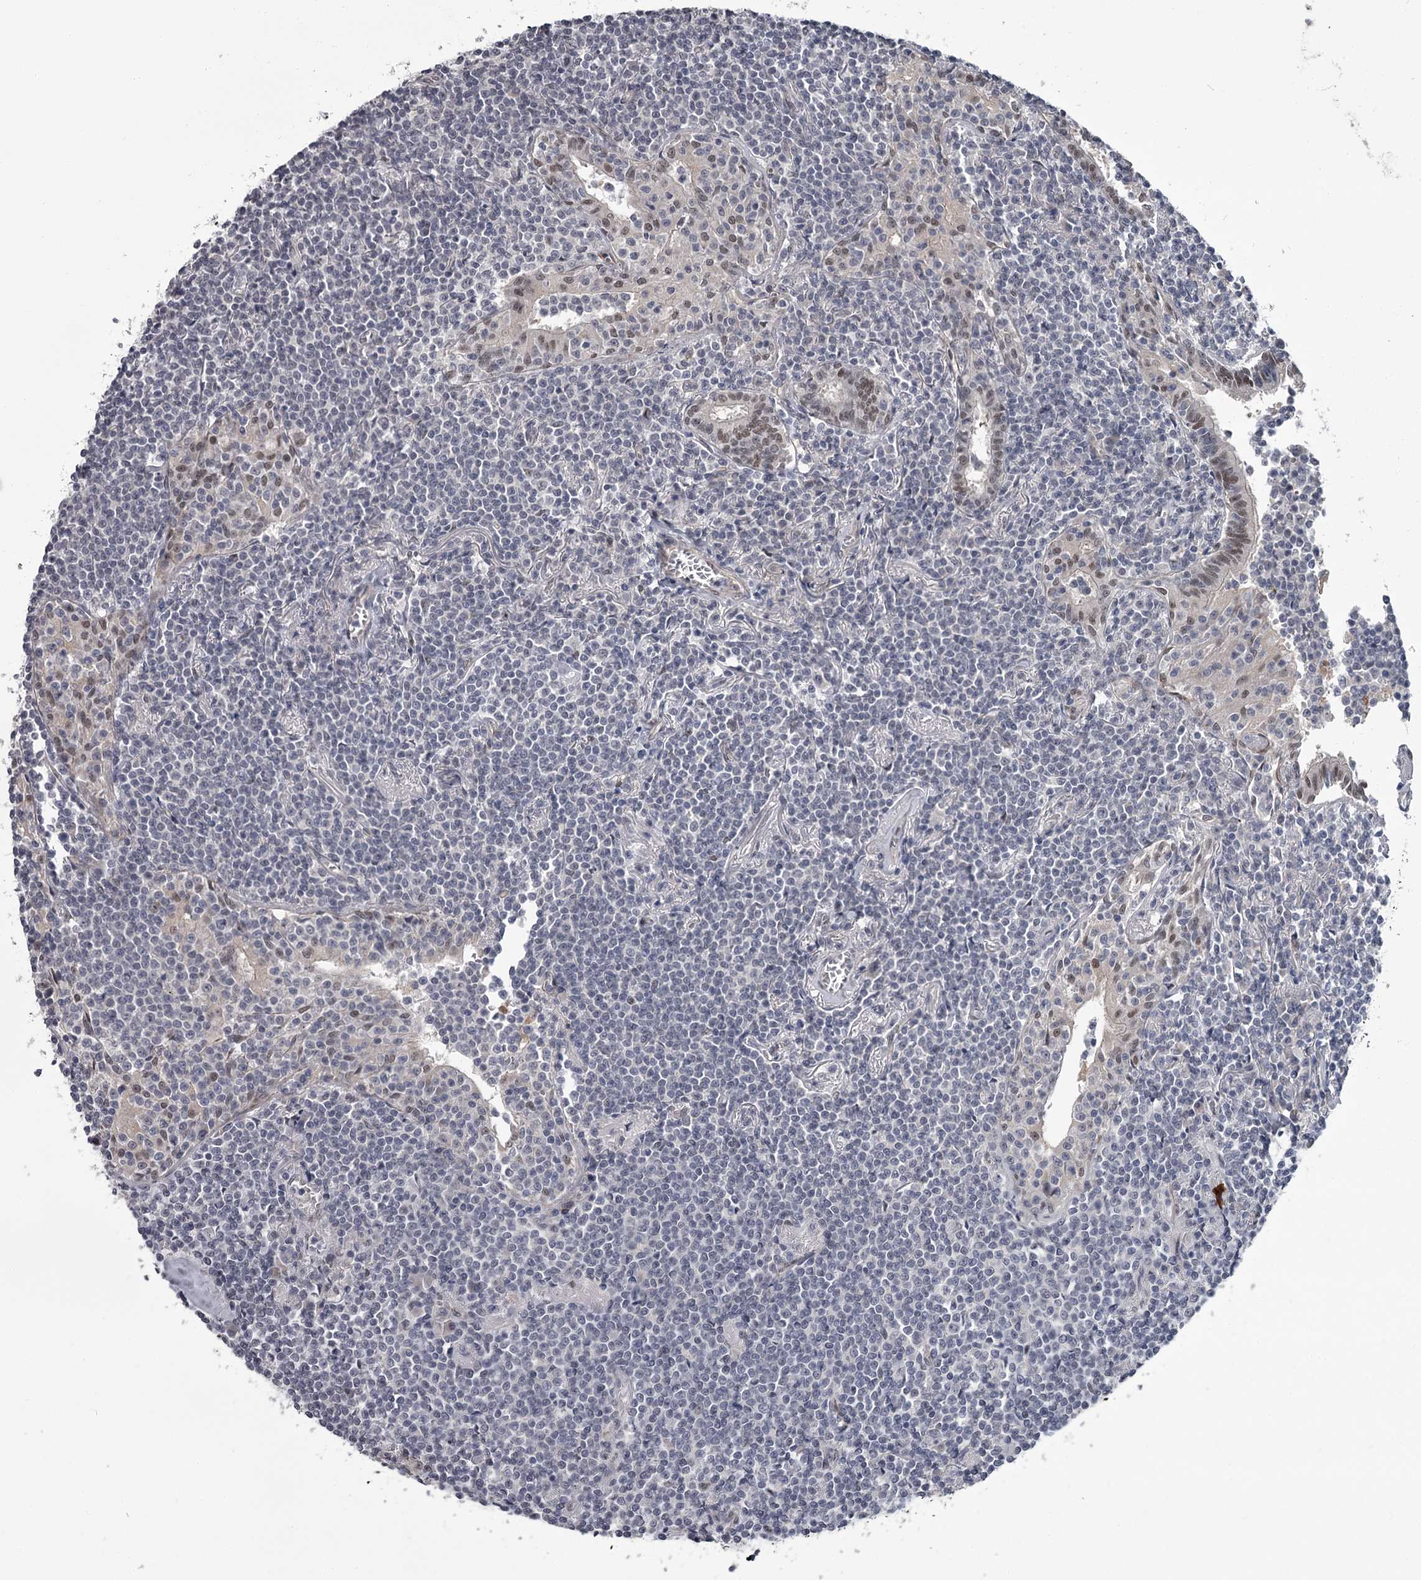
{"staining": {"intensity": "negative", "quantity": "none", "location": "none"}, "tissue": "lymphoma", "cell_type": "Tumor cells", "image_type": "cancer", "snomed": [{"axis": "morphology", "description": "Malignant lymphoma, non-Hodgkin's type, Low grade"}, {"axis": "topography", "description": "Lung"}], "caption": "The image exhibits no significant staining in tumor cells of malignant lymphoma, non-Hodgkin's type (low-grade).", "gene": "PRPF40B", "patient": {"sex": "female", "age": 71}}